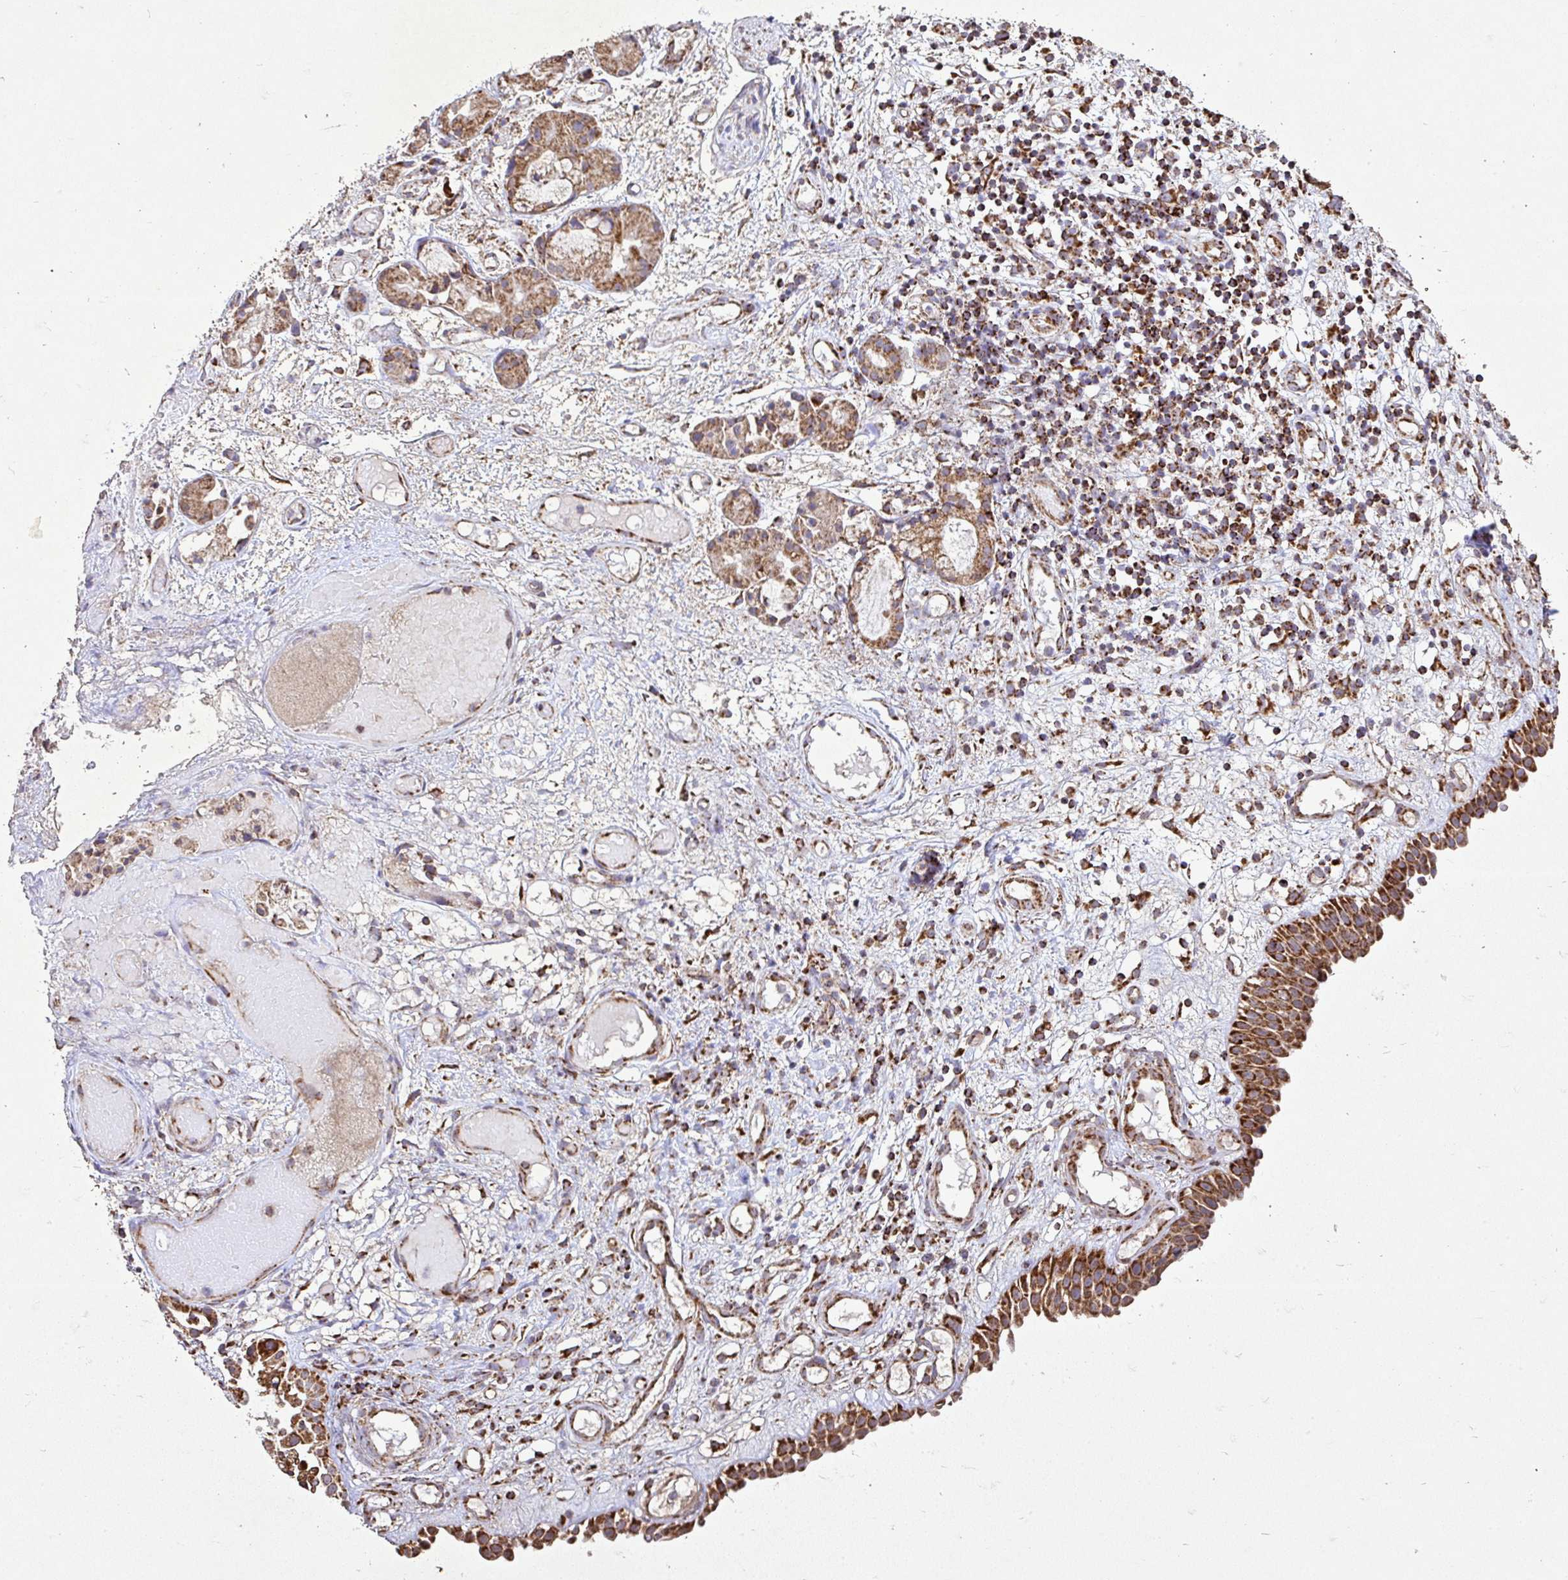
{"staining": {"intensity": "moderate", "quantity": ">75%", "location": "cytoplasmic/membranous"}, "tissue": "nasopharynx", "cell_type": "Respiratory epithelial cells", "image_type": "normal", "snomed": [{"axis": "morphology", "description": "Normal tissue, NOS"}, {"axis": "morphology", "description": "Inflammation, NOS"}, {"axis": "topography", "description": "Nasopharynx"}], "caption": "A micrograph of nasopharynx stained for a protein exhibits moderate cytoplasmic/membranous brown staining in respiratory epithelial cells.", "gene": "AGK", "patient": {"sex": "male", "age": 54}}